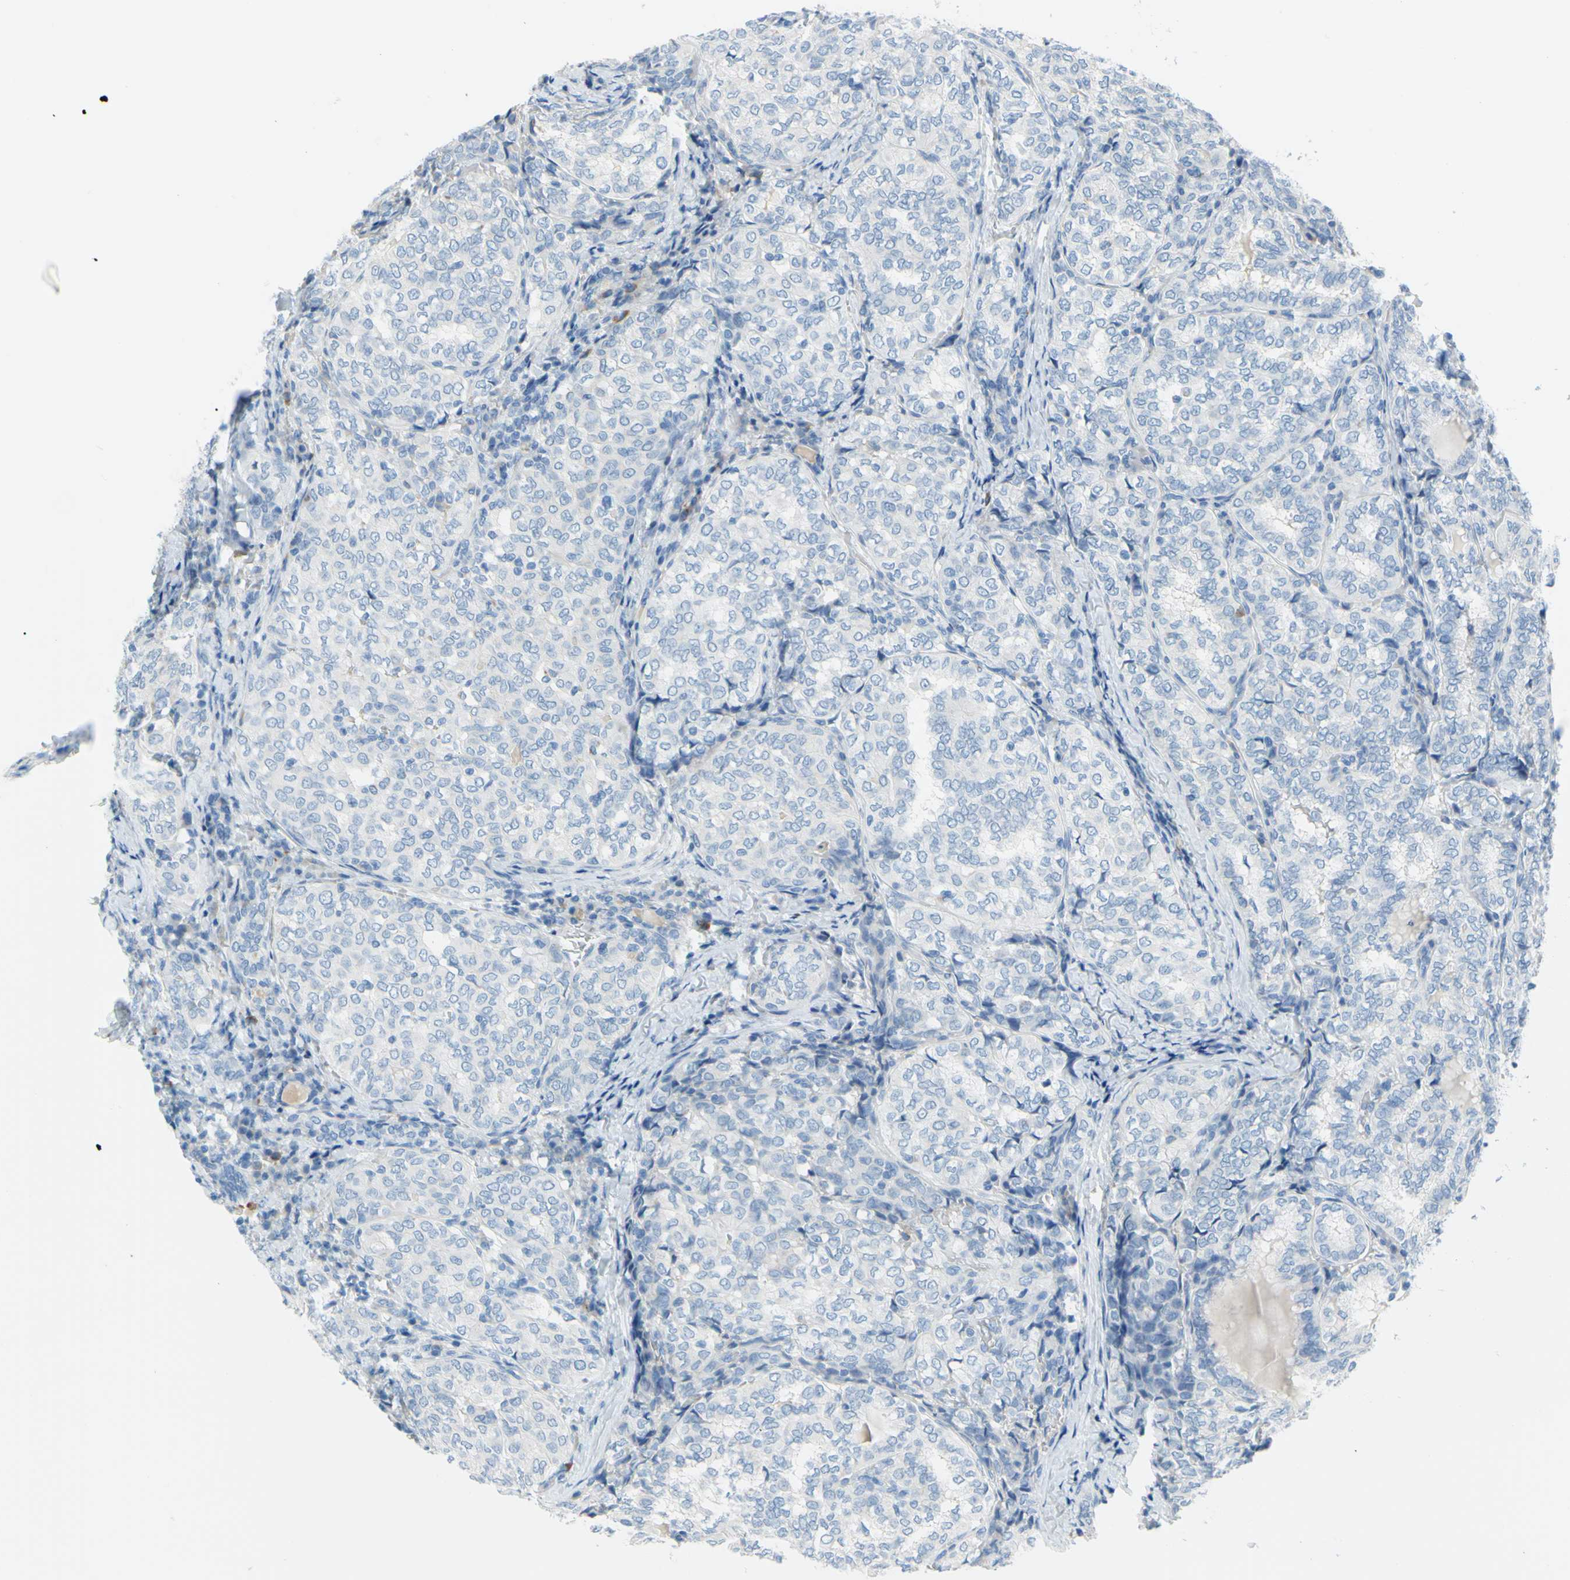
{"staining": {"intensity": "negative", "quantity": "none", "location": "none"}, "tissue": "thyroid cancer", "cell_type": "Tumor cells", "image_type": "cancer", "snomed": [{"axis": "morphology", "description": "Normal tissue, NOS"}, {"axis": "morphology", "description": "Papillary adenocarcinoma, NOS"}, {"axis": "topography", "description": "Thyroid gland"}], "caption": "Tumor cells show no significant positivity in thyroid cancer.", "gene": "DCT", "patient": {"sex": "female", "age": 30}}